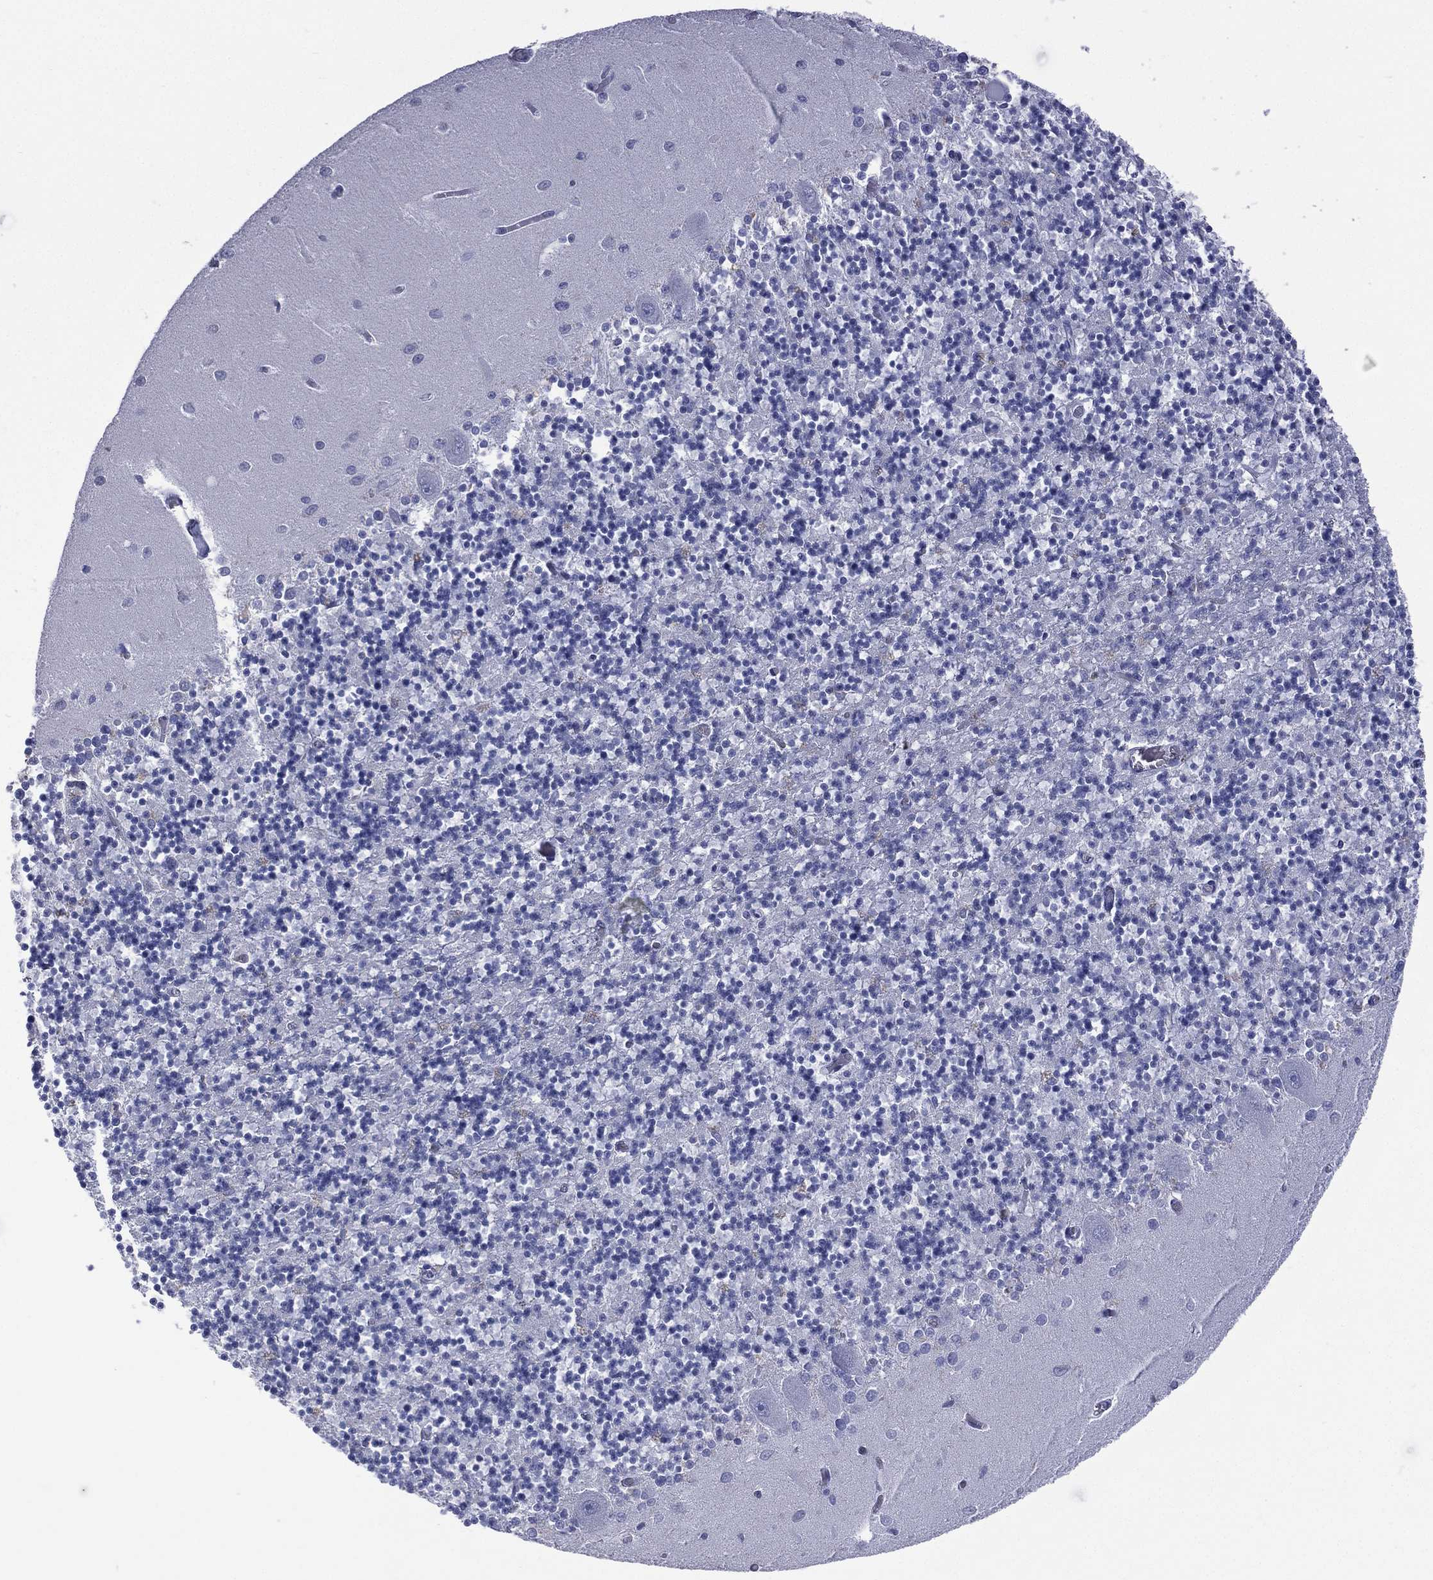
{"staining": {"intensity": "negative", "quantity": "none", "location": "none"}, "tissue": "cerebellum", "cell_type": "Cells in granular layer", "image_type": "normal", "snomed": [{"axis": "morphology", "description": "Normal tissue, NOS"}, {"axis": "topography", "description": "Cerebellum"}], "caption": "There is no significant positivity in cells in granular layer of cerebellum.", "gene": "CES2", "patient": {"sex": "female", "age": 64}}